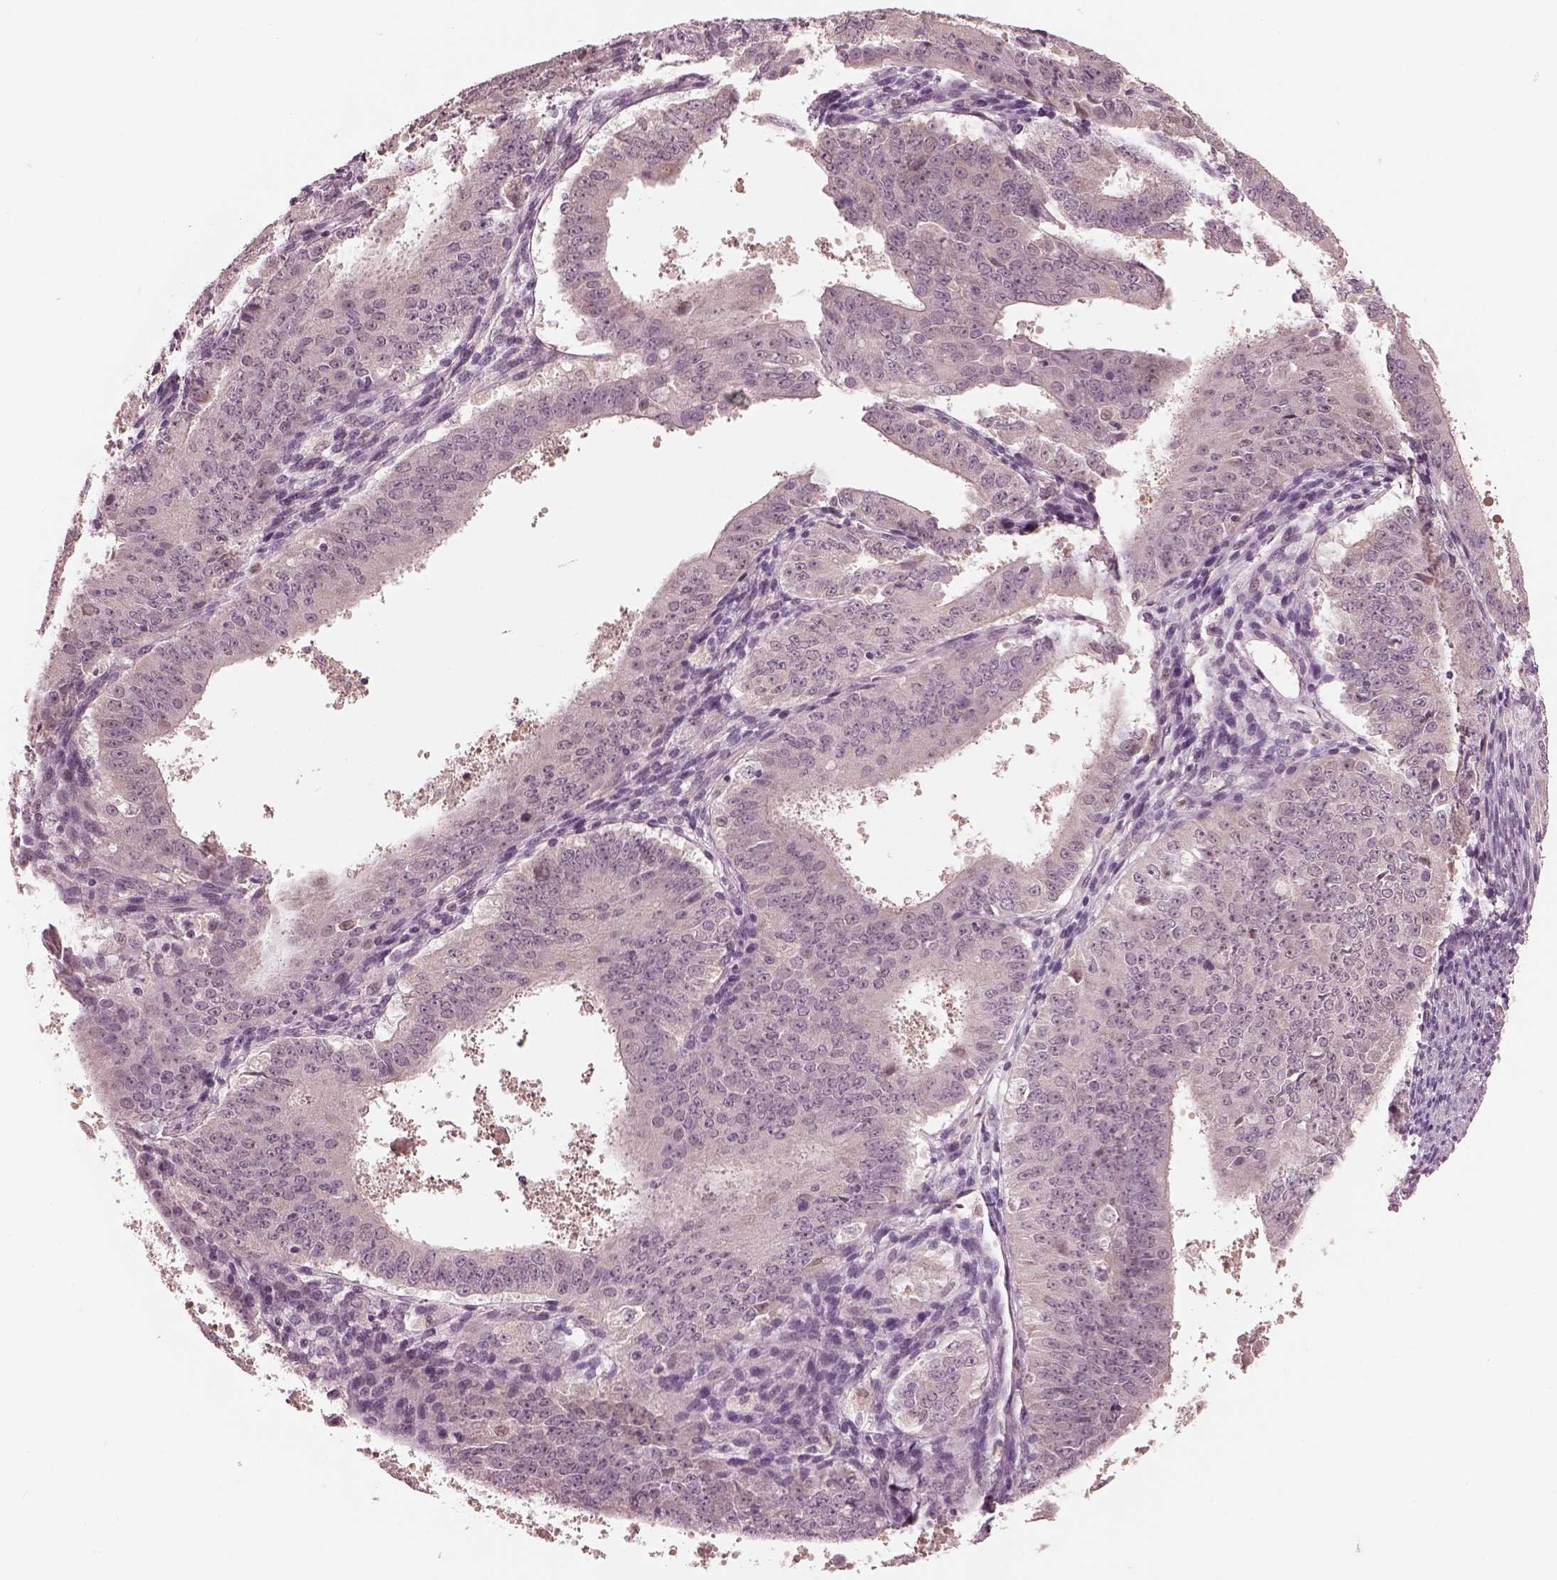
{"staining": {"intensity": "negative", "quantity": "none", "location": "none"}, "tissue": "ovarian cancer", "cell_type": "Tumor cells", "image_type": "cancer", "snomed": [{"axis": "morphology", "description": "Carcinoma, endometroid"}, {"axis": "topography", "description": "Ovary"}], "caption": "Immunohistochemical staining of human endometroid carcinoma (ovarian) exhibits no significant expression in tumor cells. Nuclei are stained in blue.", "gene": "IQCG", "patient": {"sex": "female", "age": 42}}